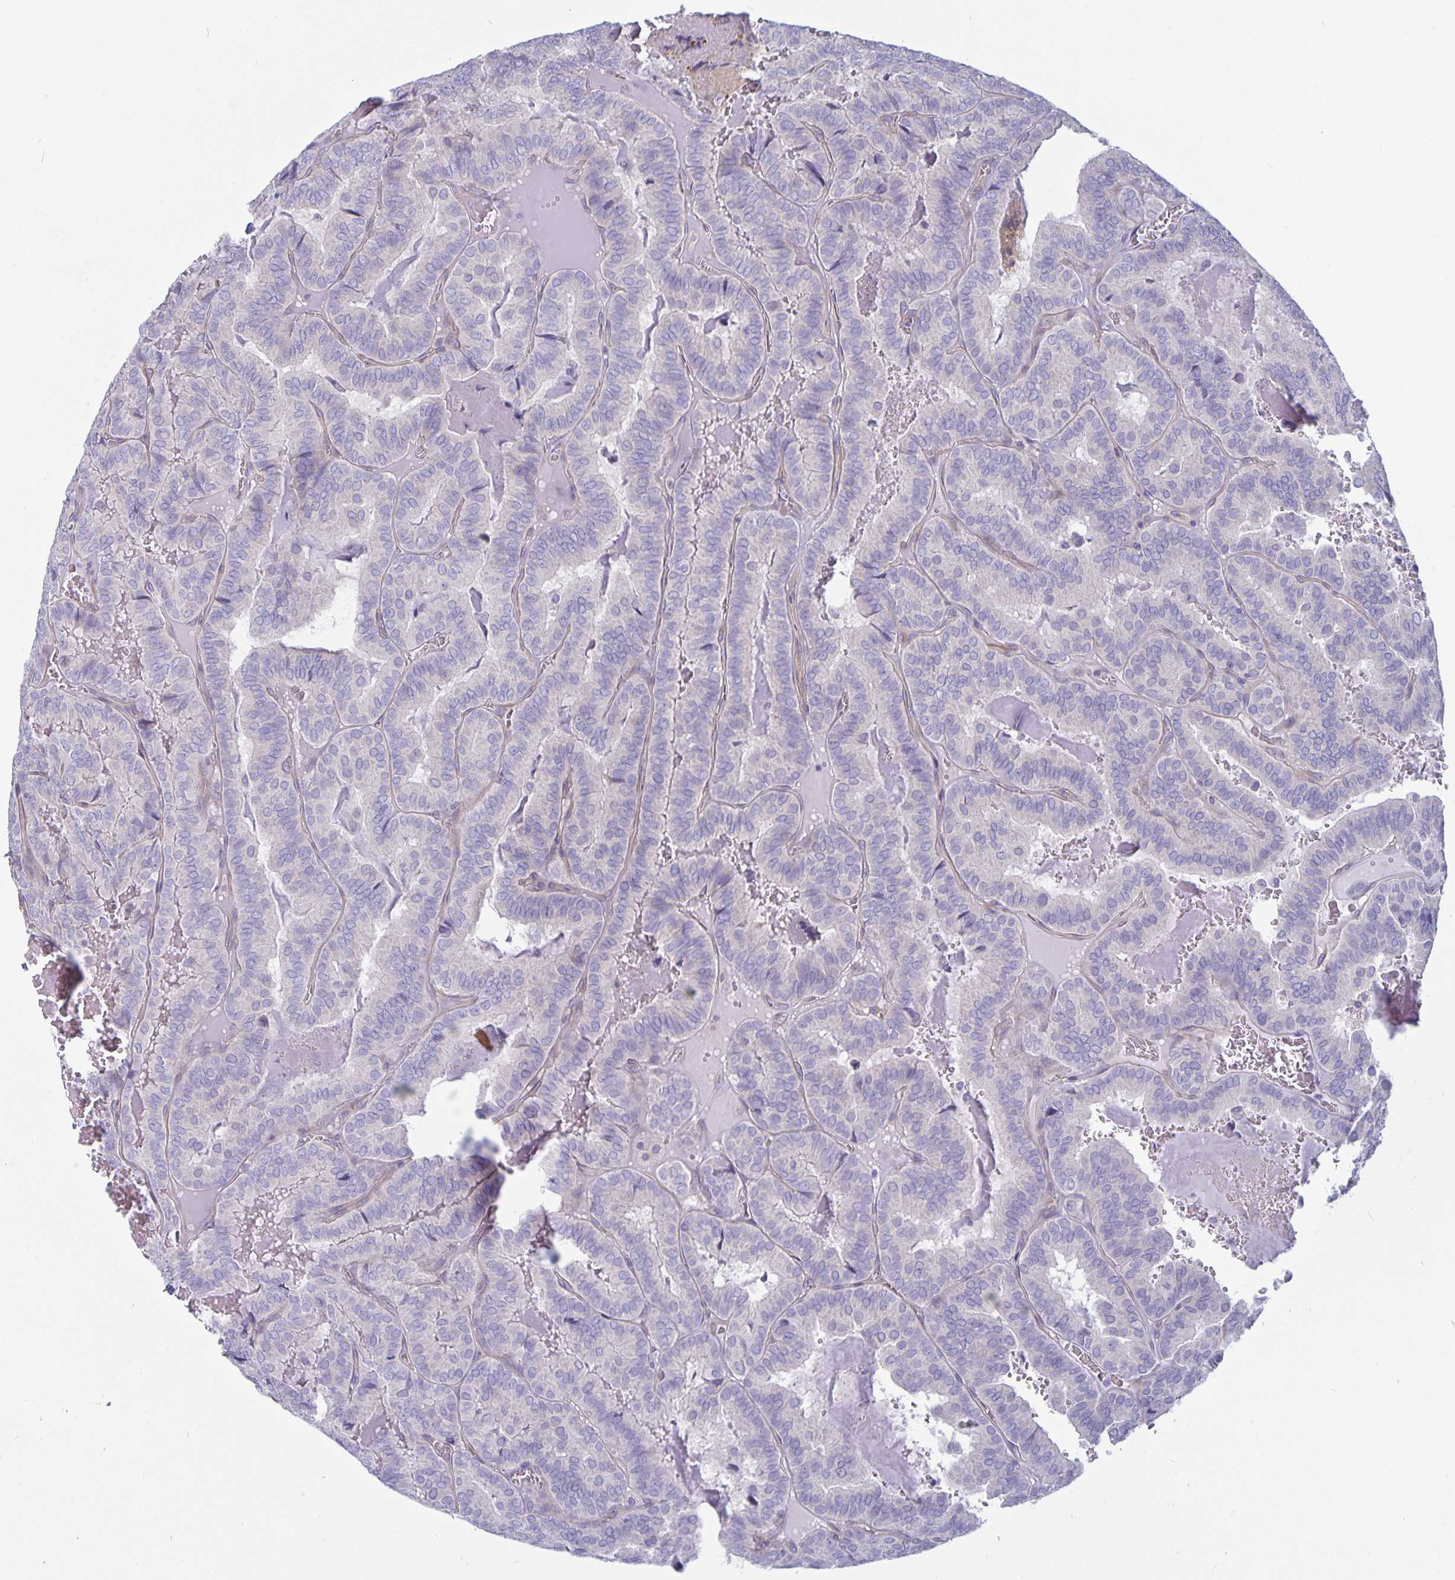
{"staining": {"intensity": "negative", "quantity": "none", "location": "none"}, "tissue": "thyroid cancer", "cell_type": "Tumor cells", "image_type": "cancer", "snomed": [{"axis": "morphology", "description": "Papillary adenocarcinoma, NOS"}, {"axis": "topography", "description": "Thyroid gland"}], "caption": "This is an IHC histopathology image of human thyroid cancer (papillary adenocarcinoma). There is no staining in tumor cells.", "gene": "PLCB3", "patient": {"sex": "female", "age": 75}}